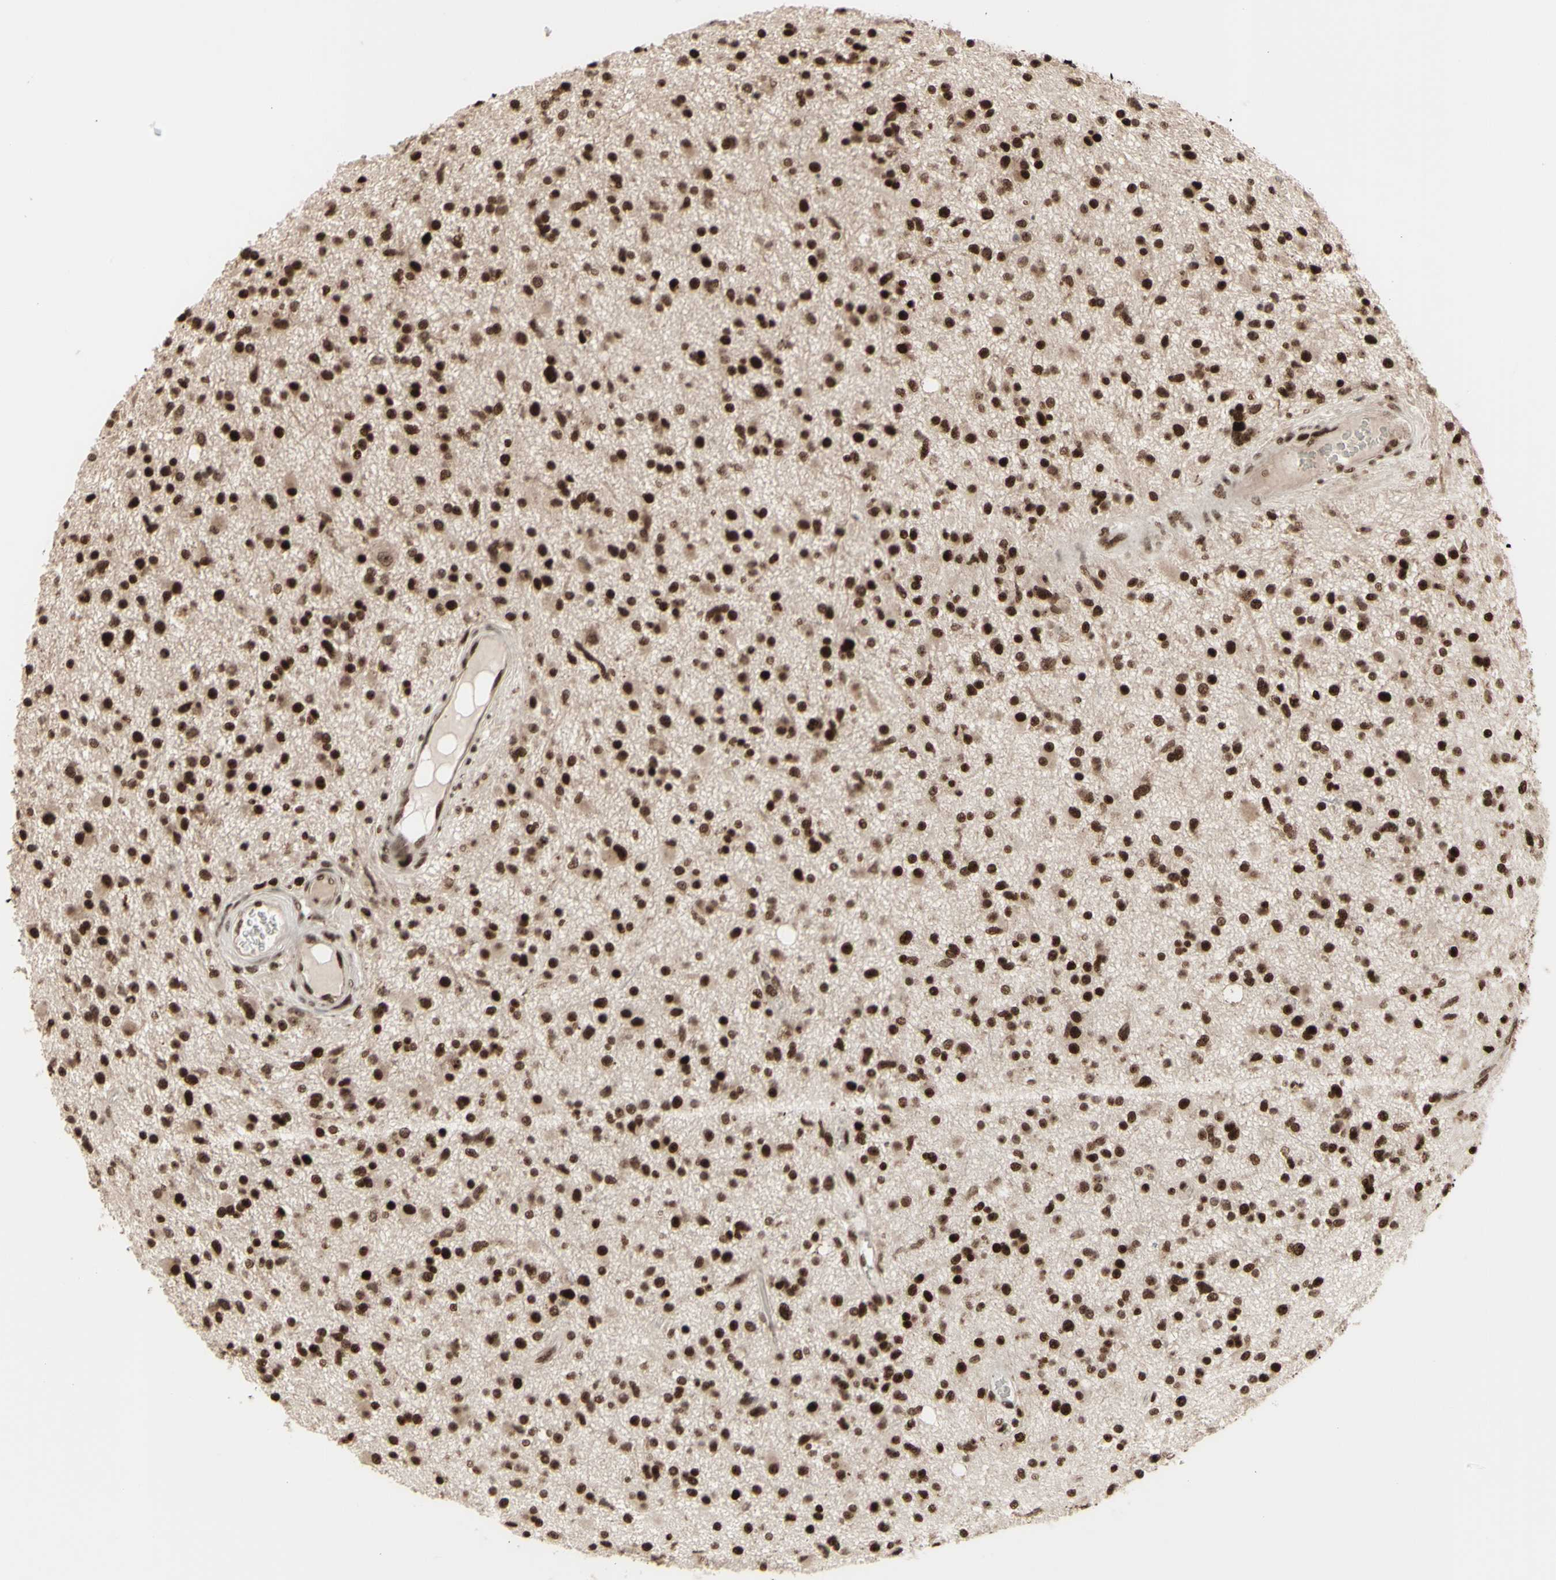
{"staining": {"intensity": "strong", "quantity": ">75%", "location": "cytoplasmic/membranous,nuclear"}, "tissue": "glioma", "cell_type": "Tumor cells", "image_type": "cancer", "snomed": [{"axis": "morphology", "description": "Glioma, malignant, High grade"}, {"axis": "topography", "description": "Brain"}], "caption": "IHC (DAB (3,3'-diaminobenzidine)) staining of high-grade glioma (malignant) shows strong cytoplasmic/membranous and nuclear protein expression in approximately >75% of tumor cells.", "gene": "CBX1", "patient": {"sex": "male", "age": 33}}